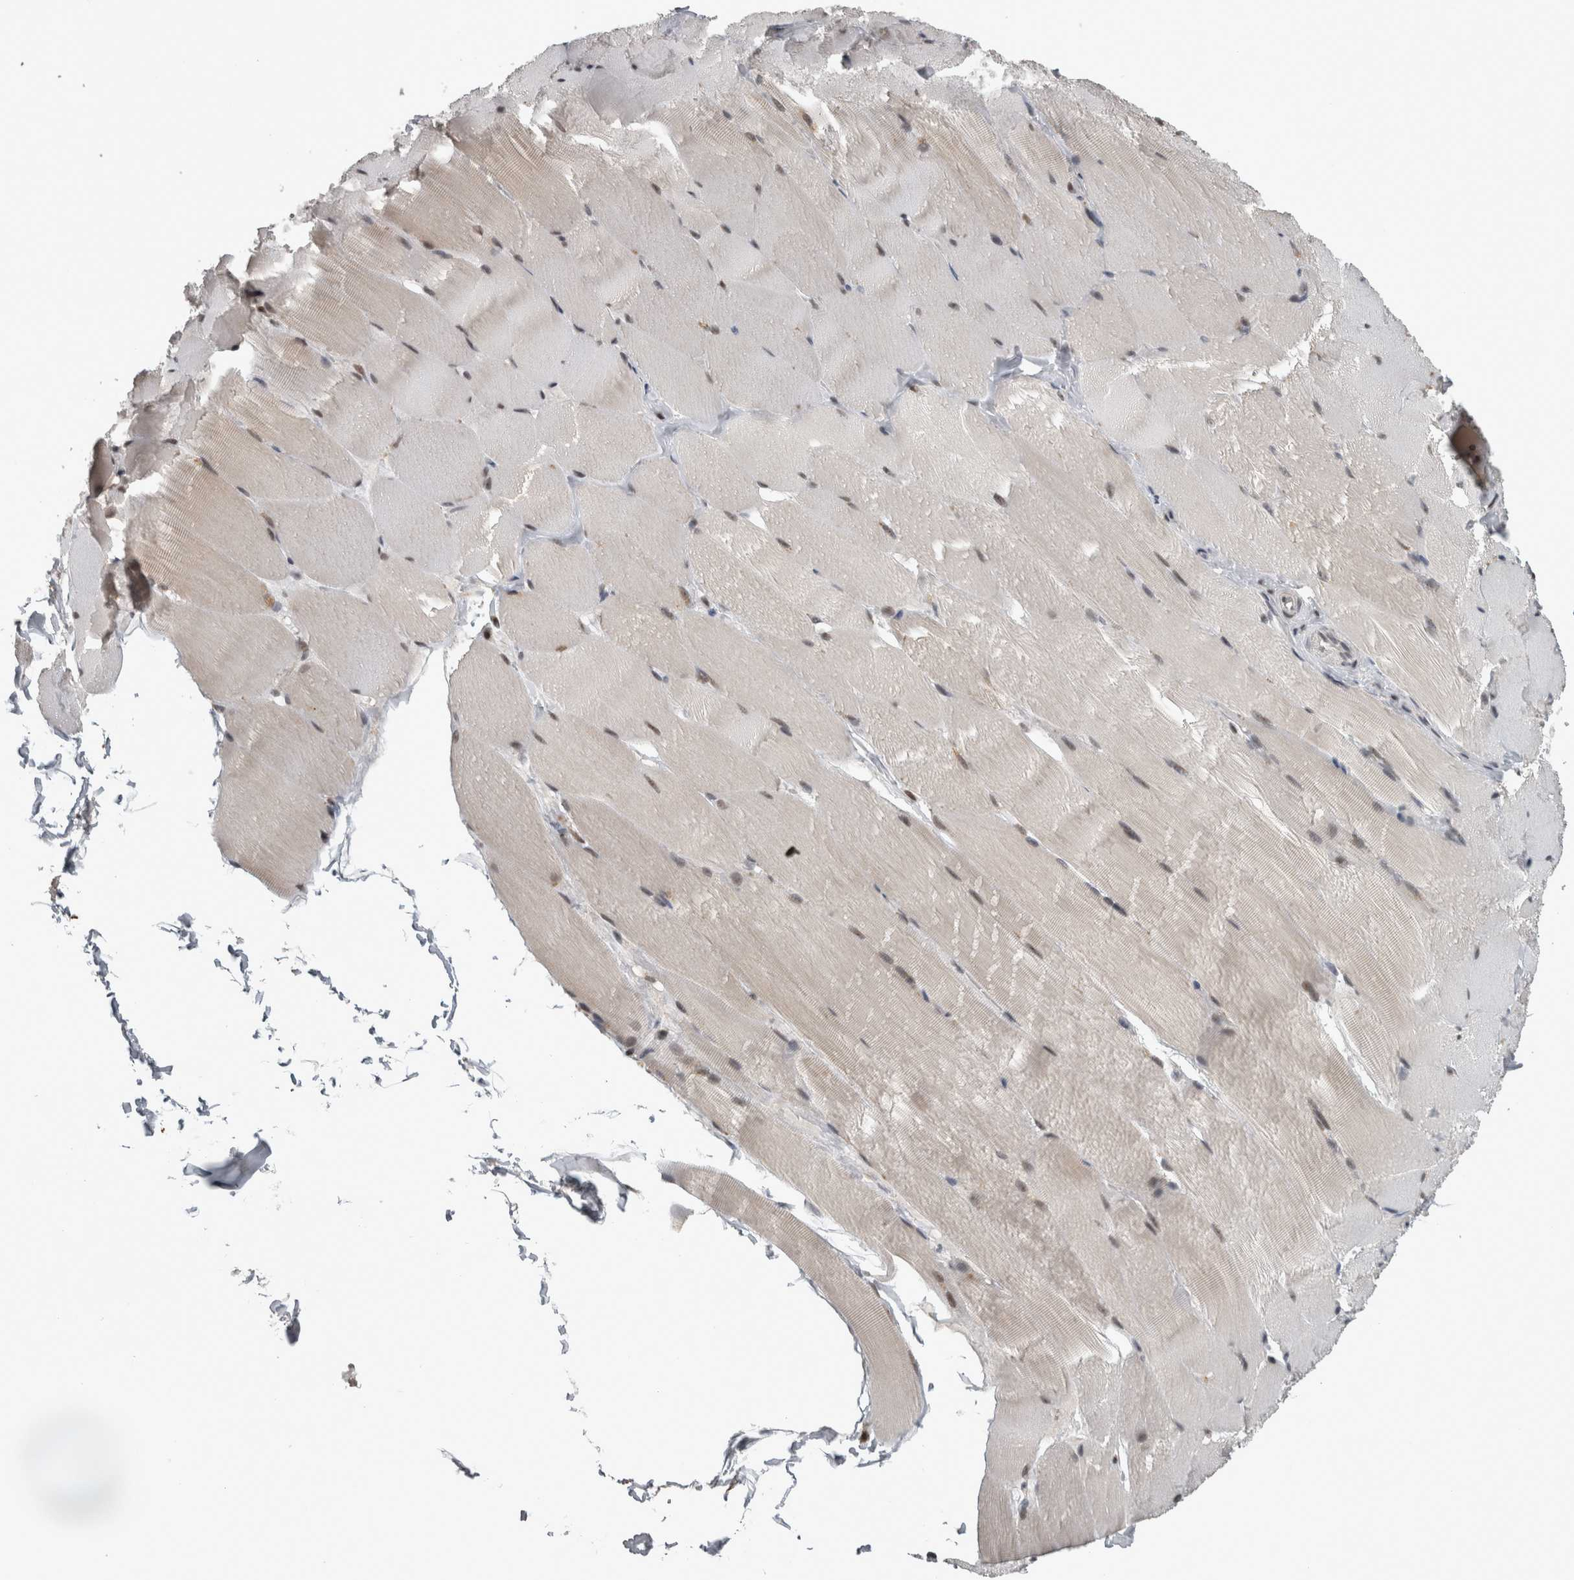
{"staining": {"intensity": "weak", "quantity": "25%-75%", "location": "nuclear"}, "tissue": "skeletal muscle", "cell_type": "Myocytes", "image_type": "normal", "snomed": [{"axis": "morphology", "description": "Normal tissue, NOS"}, {"axis": "topography", "description": "Skin"}, {"axis": "topography", "description": "Skeletal muscle"}], "caption": "Immunohistochemical staining of normal skeletal muscle exhibits 25%-75% levels of weak nuclear protein positivity in about 25%-75% of myocytes.", "gene": "OR2K2", "patient": {"sex": "male", "age": 83}}